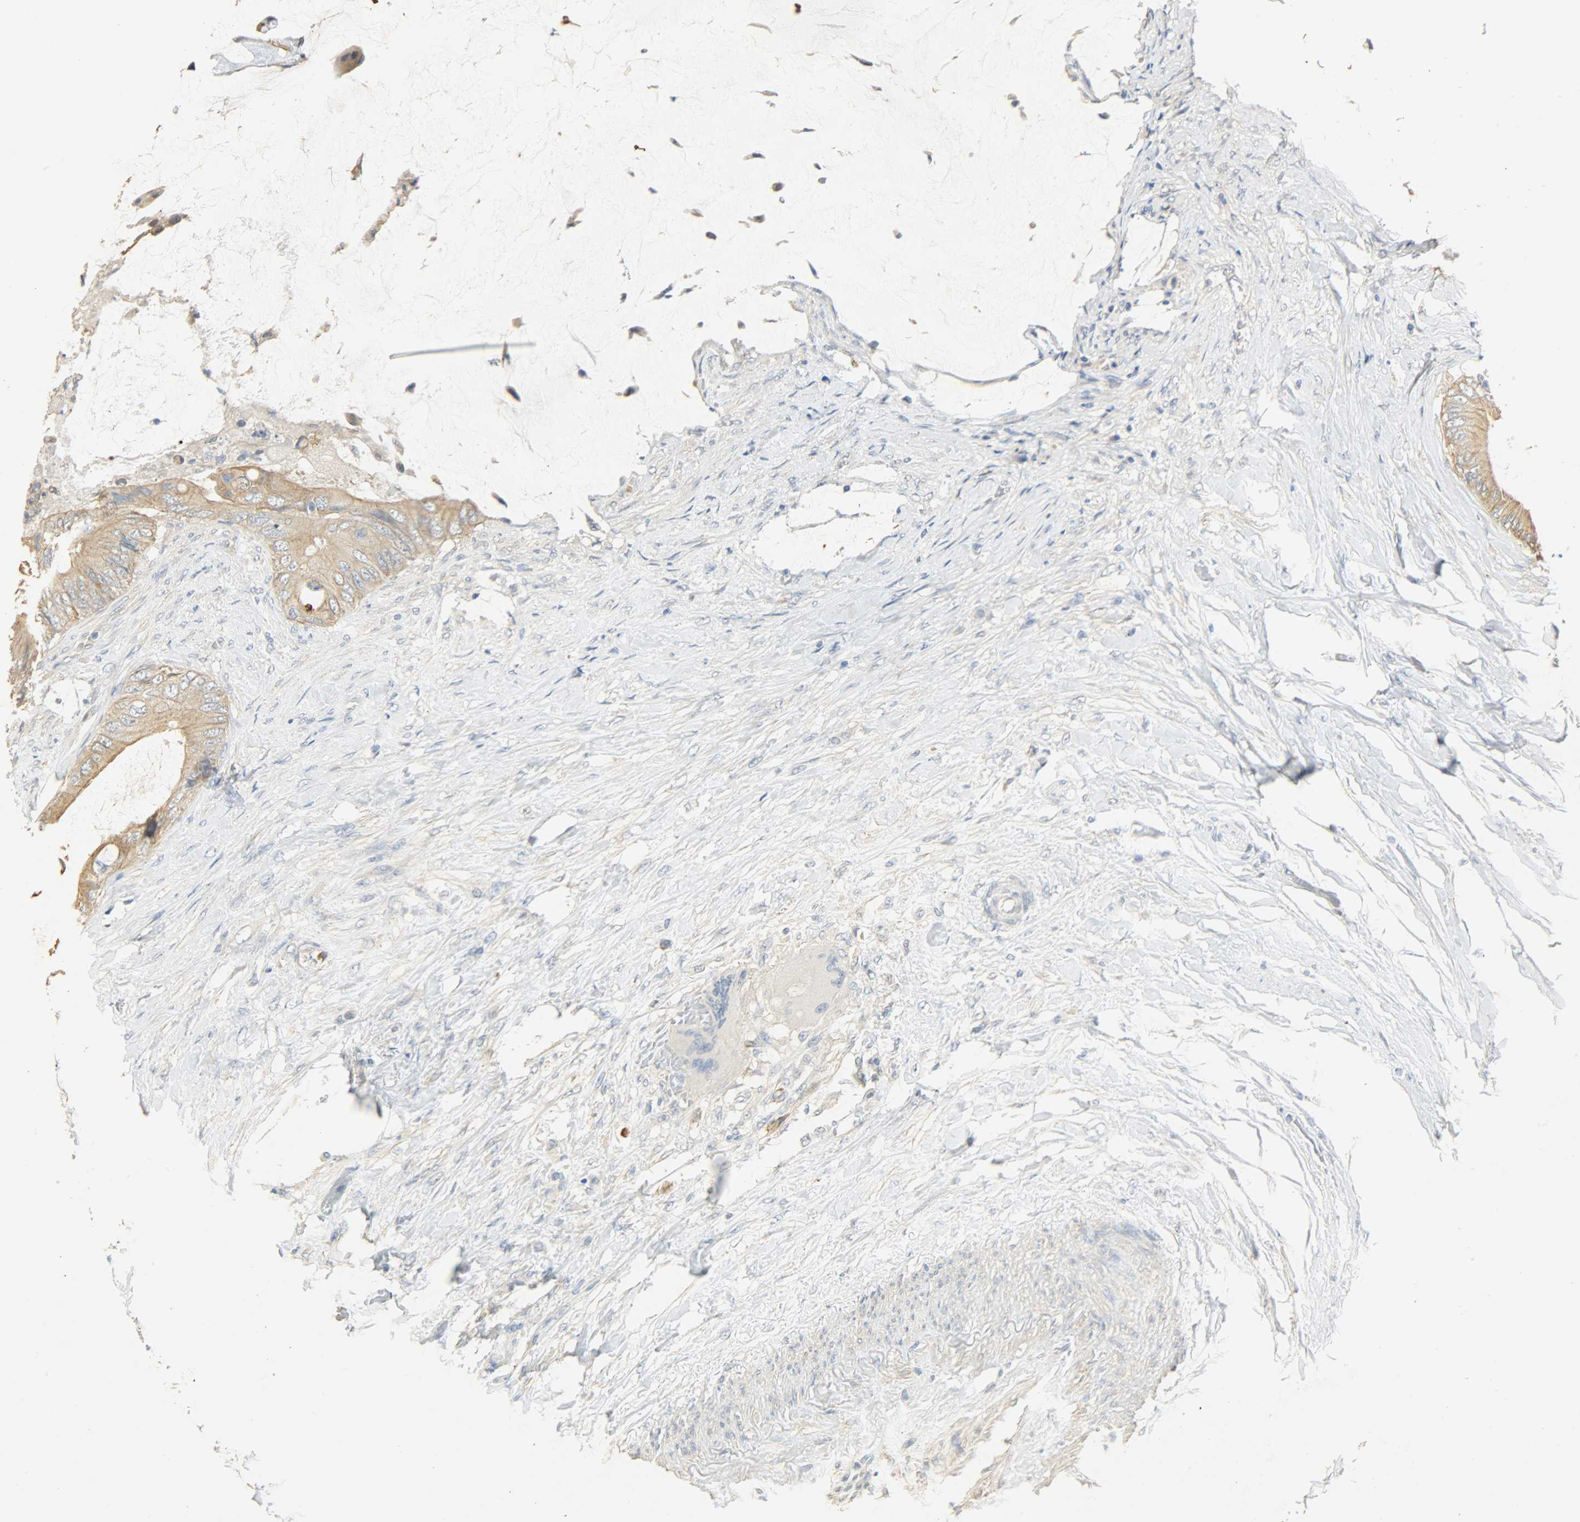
{"staining": {"intensity": "moderate", "quantity": ">75%", "location": "cytoplasmic/membranous"}, "tissue": "colorectal cancer", "cell_type": "Tumor cells", "image_type": "cancer", "snomed": [{"axis": "morphology", "description": "Normal tissue, NOS"}, {"axis": "morphology", "description": "Adenocarcinoma, NOS"}, {"axis": "topography", "description": "Rectum"}, {"axis": "topography", "description": "Peripheral nerve tissue"}], "caption": "High-power microscopy captured an immunohistochemistry (IHC) micrograph of adenocarcinoma (colorectal), revealing moderate cytoplasmic/membranous positivity in approximately >75% of tumor cells.", "gene": "USP13", "patient": {"sex": "female", "age": 77}}